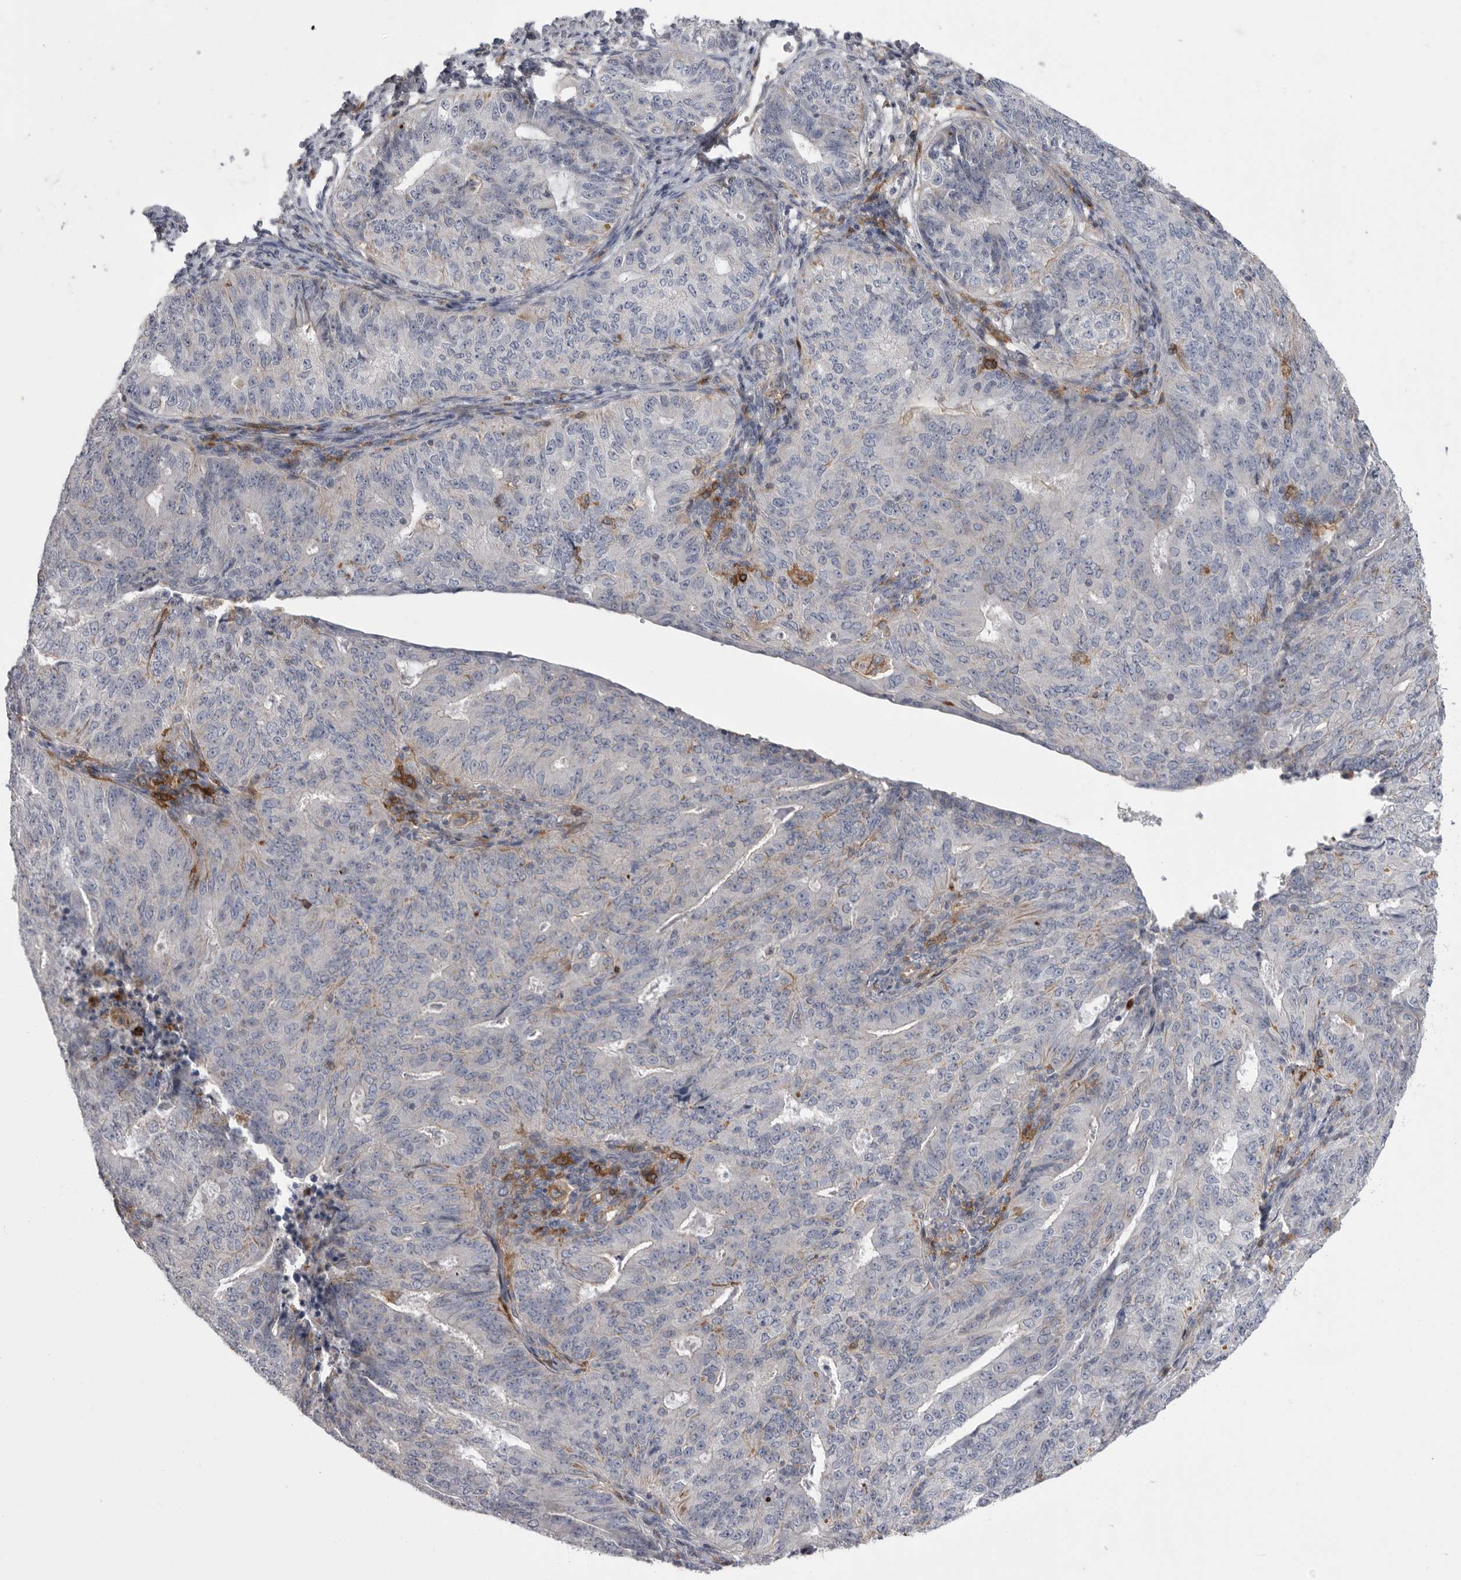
{"staining": {"intensity": "negative", "quantity": "none", "location": "none"}, "tissue": "endometrial cancer", "cell_type": "Tumor cells", "image_type": "cancer", "snomed": [{"axis": "morphology", "description": "Adenocarcinoma, NOS"}, {"axis": "topography", "description": "Endometrium"}], "caption": "This is an immunohistochemistry (IHC) micrograph of human endometrial cancer (adenocarcinoma). There is no staining in tumor cells.", "gene": "SIGLEC10", "patient": {"sex": "female", "age": 32}}